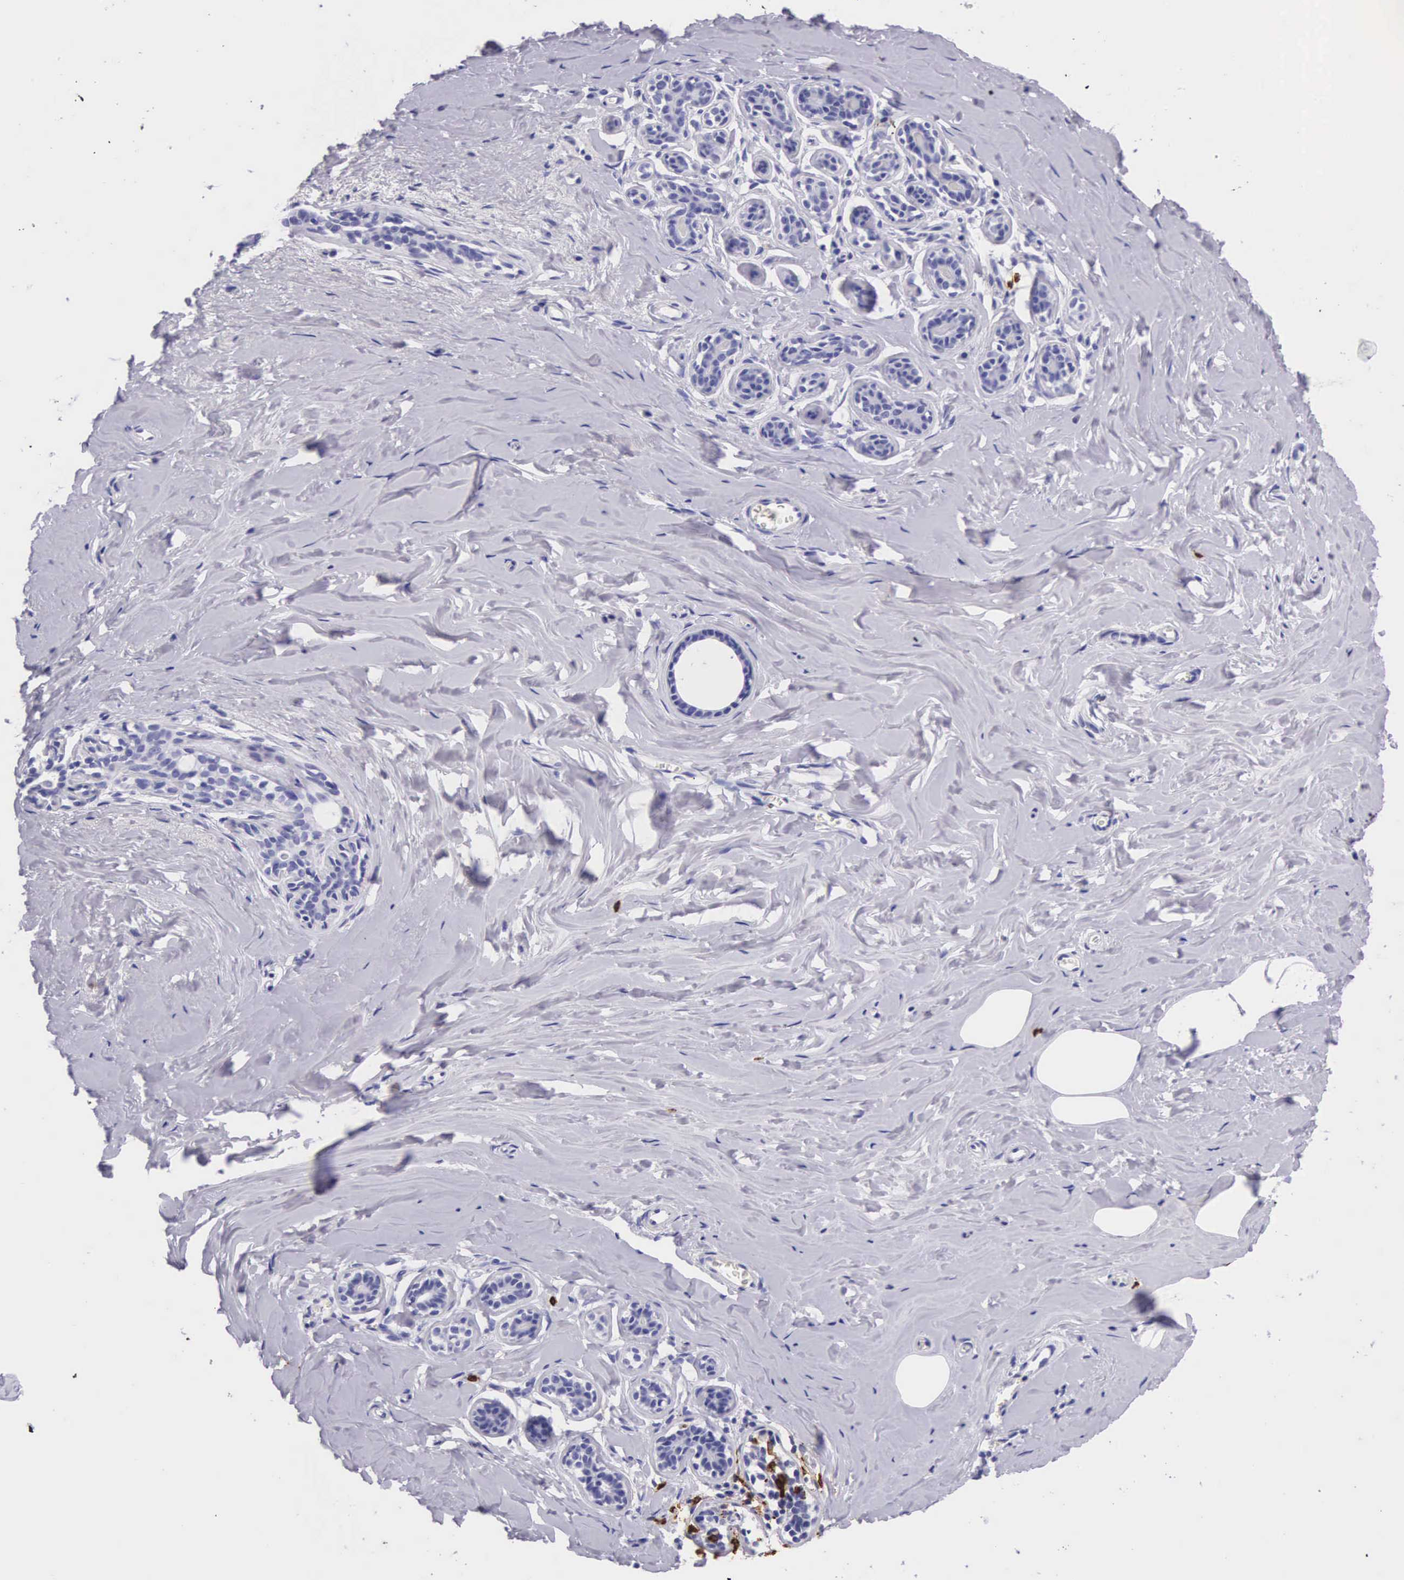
{"staining": {"intensity": "negative", "quantity": "none", "location": "none"}, "tissue": "breast", "cell_type": "Adipocytes", "image_type": "normal", "snomed": [{"axis": "morphology", "description": "Normal tissue, NOS"}, {"axis": "topography", "description": "Breast"}], "caption": "Photomicrograph shows no protein expression in adipocytes of unremarkable breast. (DAB immunohistochemistry (IHC), high magnification).", "gene": "FCN1", "patient": {"sex": "female", "age": 45}}